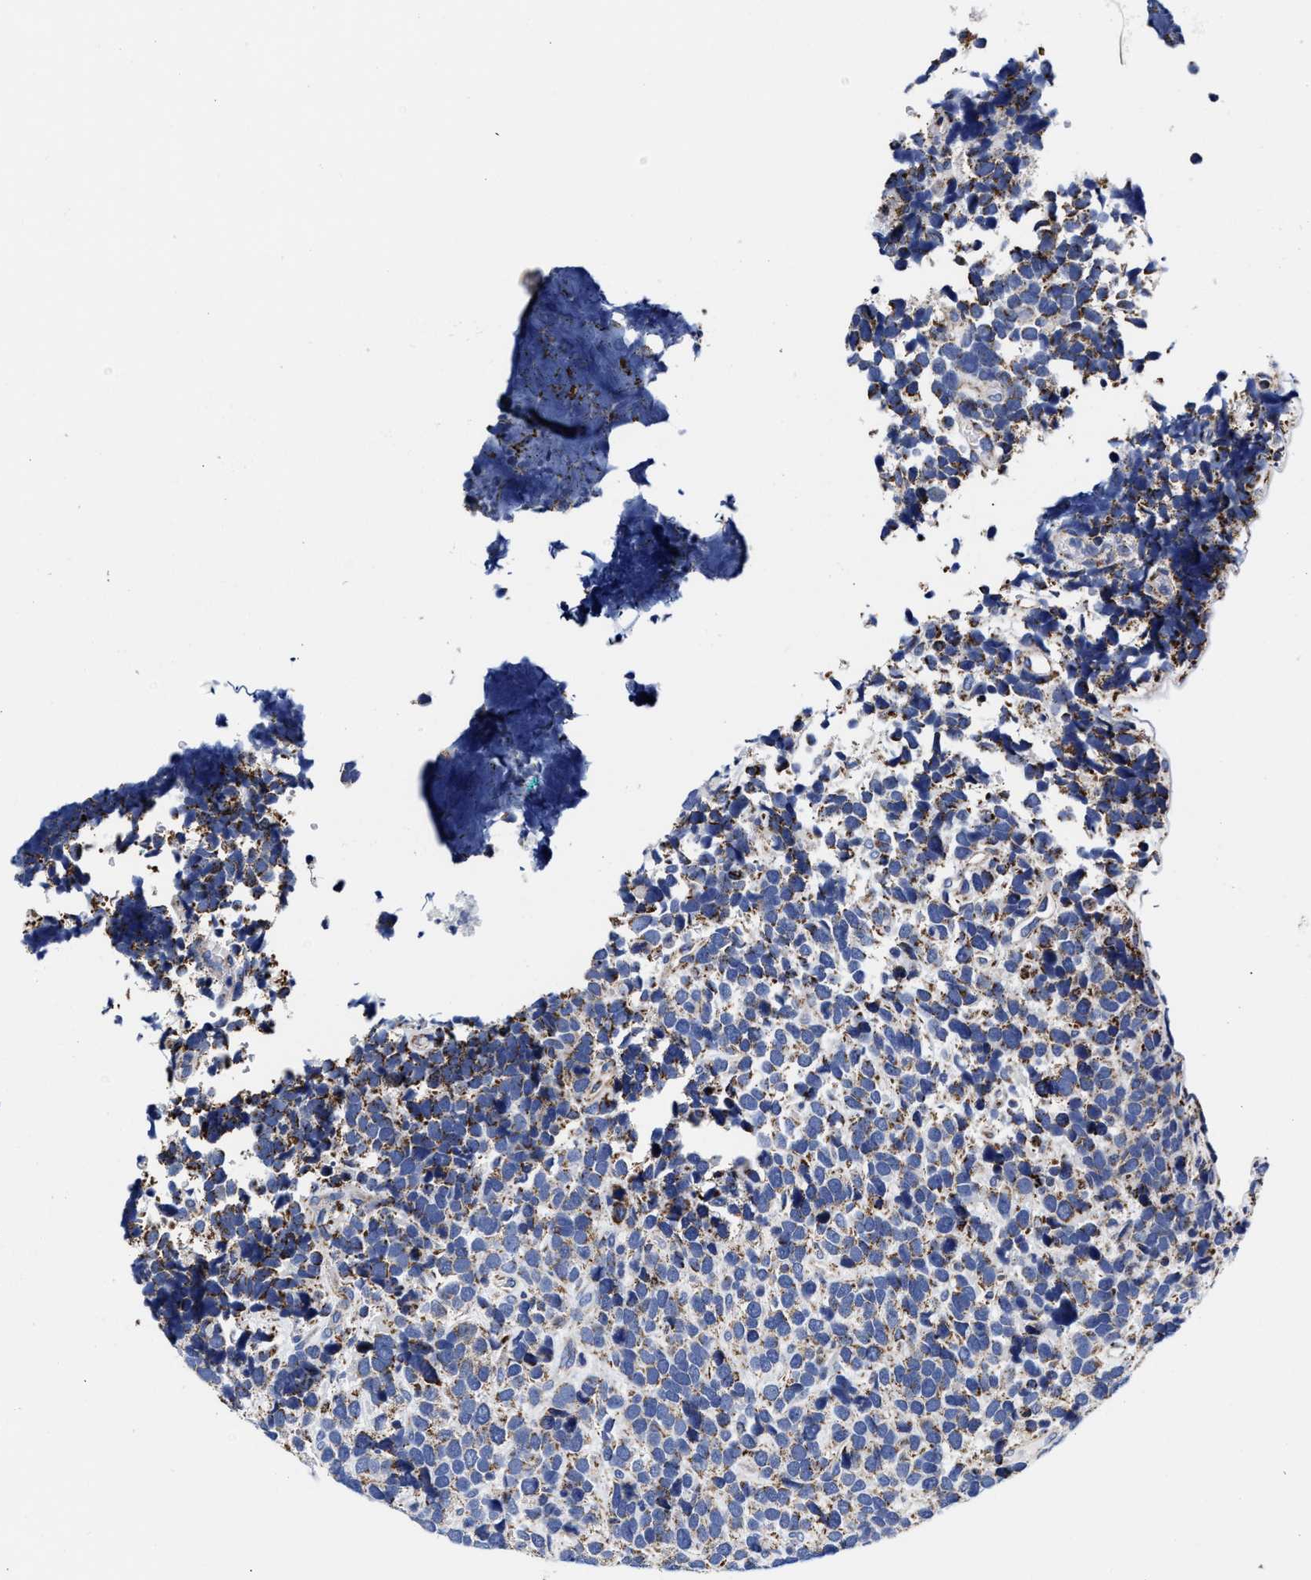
{"staining": {"intensity": "moderate", "quantity": "25%-75%", "location": "cytoplasmic/membranous"}, "tissue": "urothelial cancer", "cell_type": "Tumor cells", "image_type": "cancer", "snomed": [{"axis": "morphology", "description": "Urothelial carcinoma, High grade"}, {"axis": "topography", "description": "Urinary bladder"}], "caption": "Urothelial carcinoma (high-grade) stained for a protein shows moderate cytoplasmic/membranous positivity in tumor cells.", "gene": "HINT2", "patient": {"sex": "female", "age": 82}}